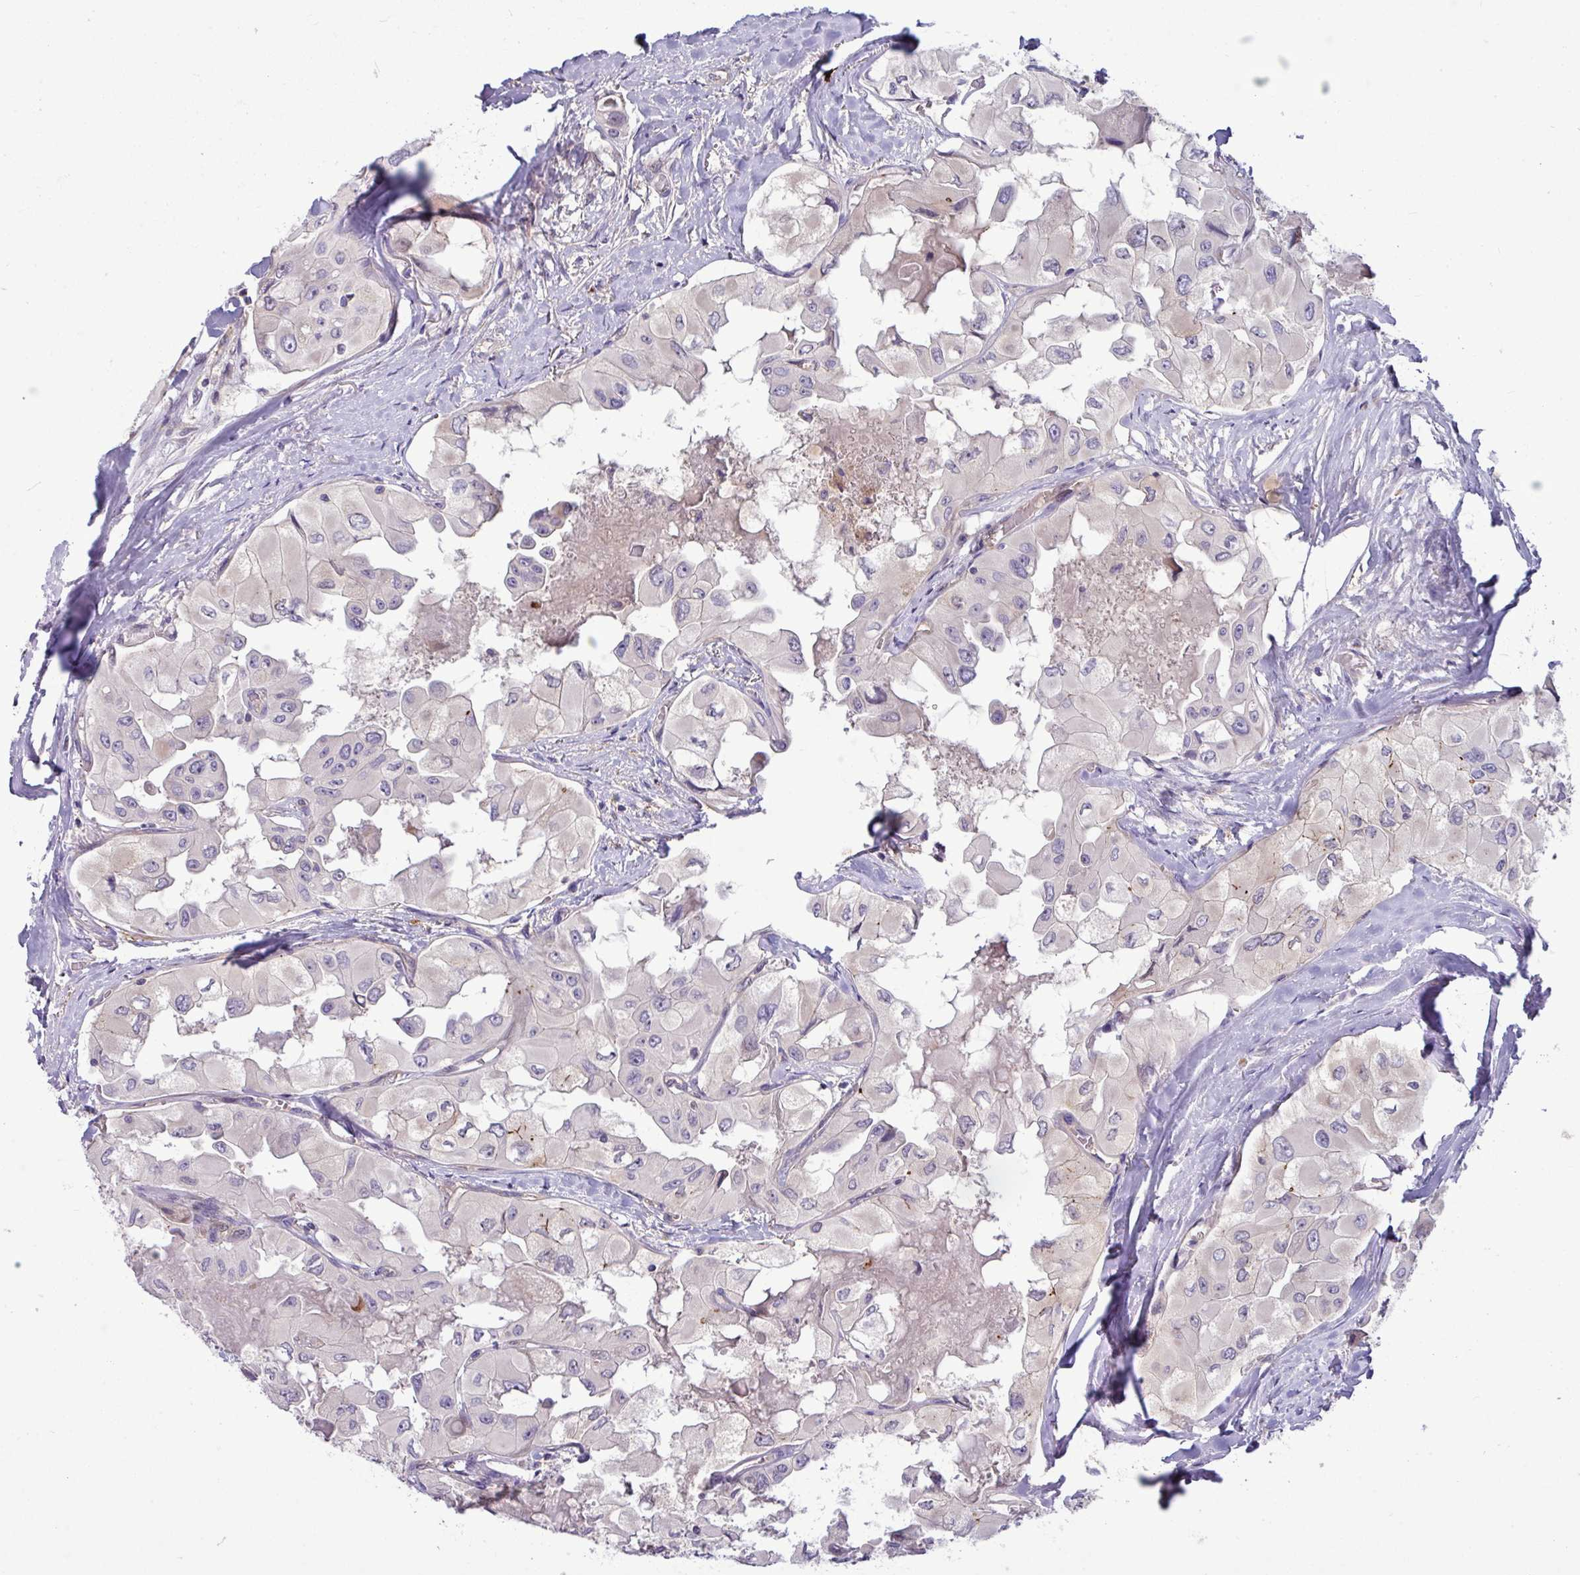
{"staining": {"intensity": "negative", "quantity": "none", "location": "none"}, "tissue": "thyroid cancer", "cell_type": "Tumor cells", "image_type": "cancer", "snomed": [{"axis": "morphology", "description": "Normal tissue, NOS"}, {"axis": "morphology", "description": "Papillary adenocarcinoma, NOS"}, {"axis": "topography", "description": "Thyroid gland"}], "caption": "Tumor cells are negative for brown protein staining in thyroid cancer. (Immunohistochemistry, brightfield microscopy, high magnification).", "gene": "B4GALNT4", "patient": {"sex": "female", "age": 59}}